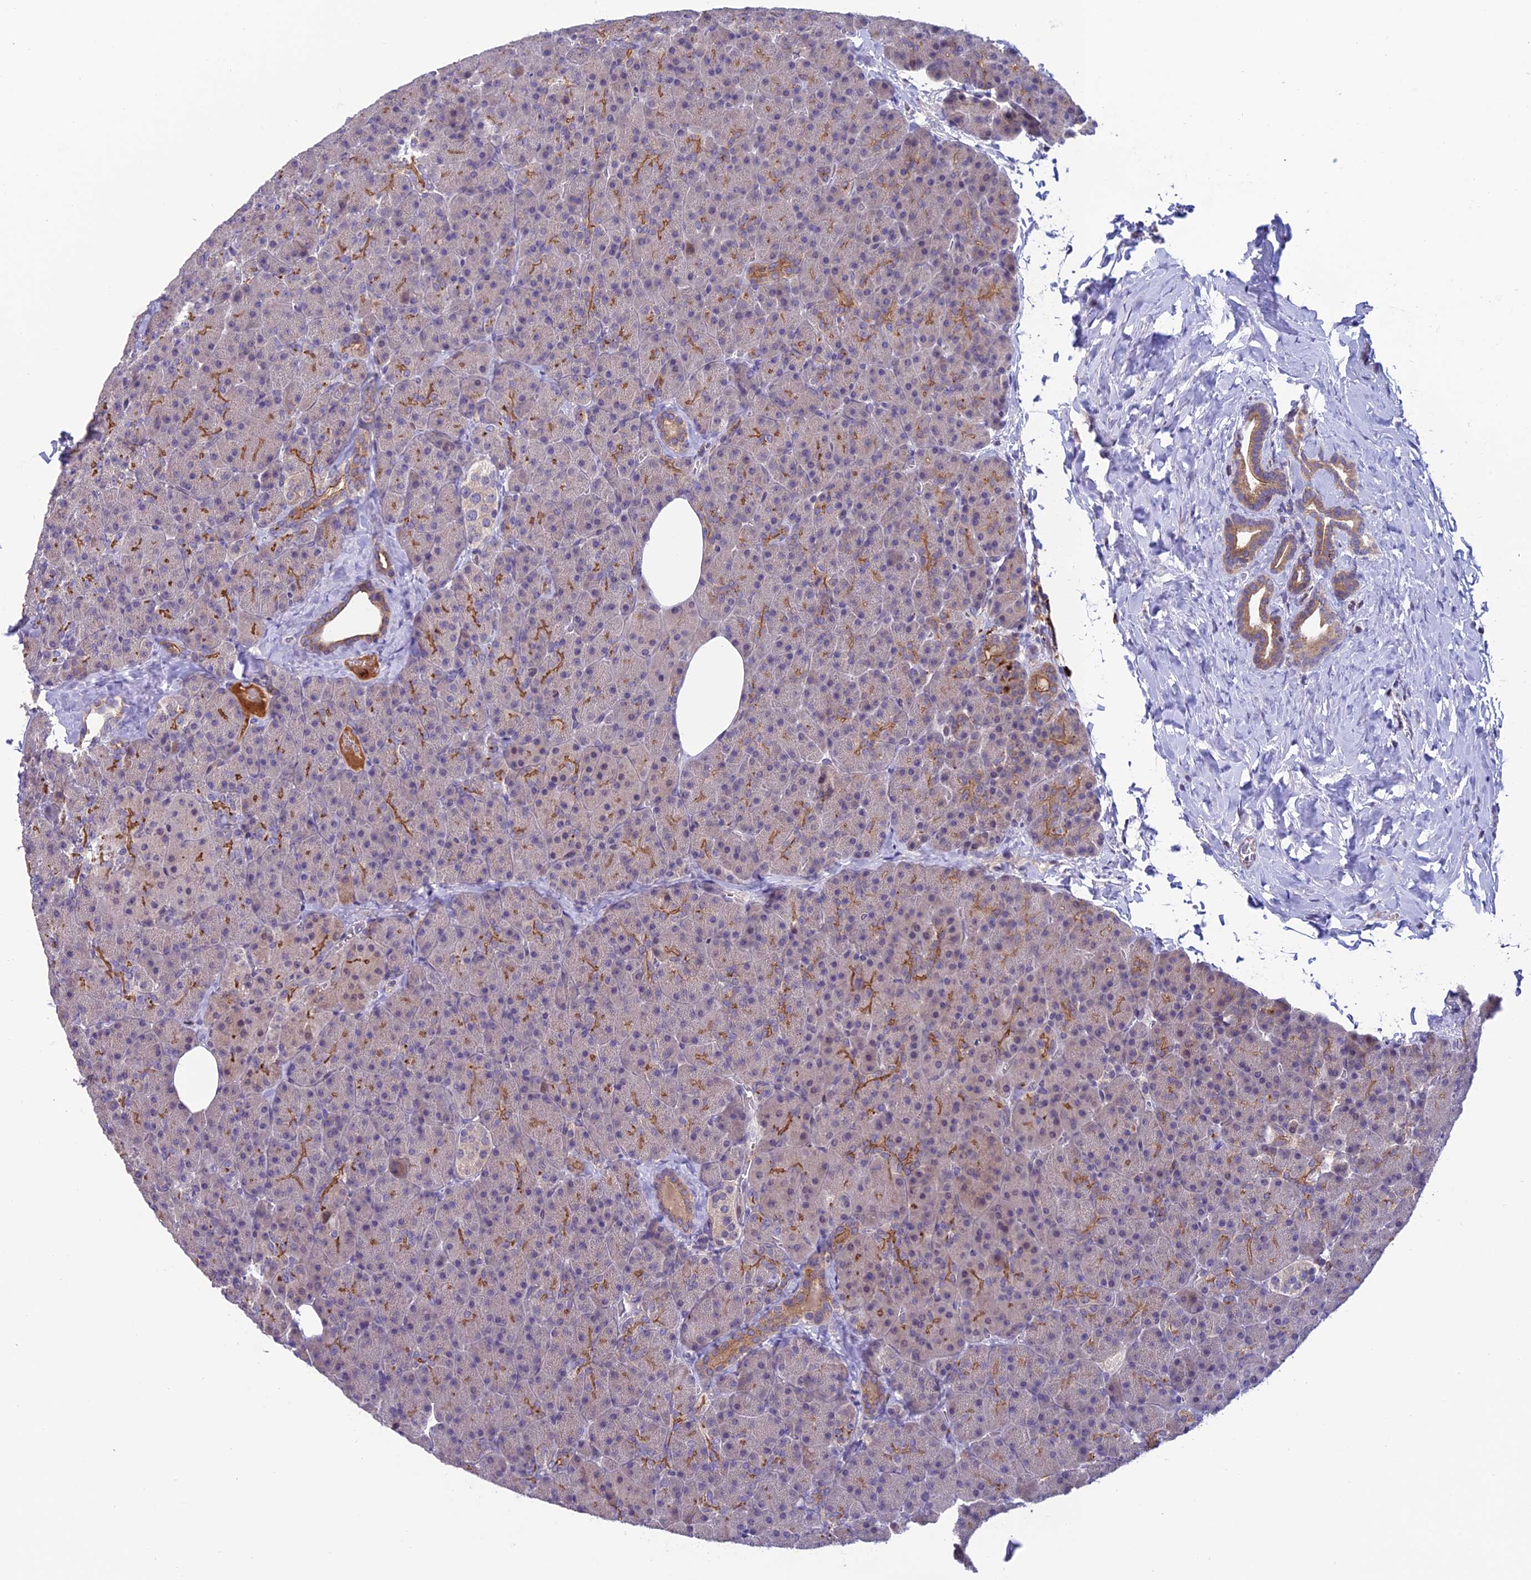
{"staining": {"intensity": "moderate", "quantity": "<25%", "location": "cytoplasmic/membranous"}, "tissue": "pancreas", "cell_type": "Exocrine glandular cells", "image_type": "normal", "snomed": [{"axis": "morphology", "description": "Normal tissue, NOS"}, {"axis": "morphology", "description": "Carcinoid, malignant, NOS"}, {"axis": "topography", "description": "Pancreas"}], "caption": "Immunohistochemistry of benign human pancreas displays low levels of moderate cytoplasmic/membranous staining in approximately <25% of exocrine glandular cells.", "gene": "ARHGEF18", "patient": {"sex": "female", "age": 35}}